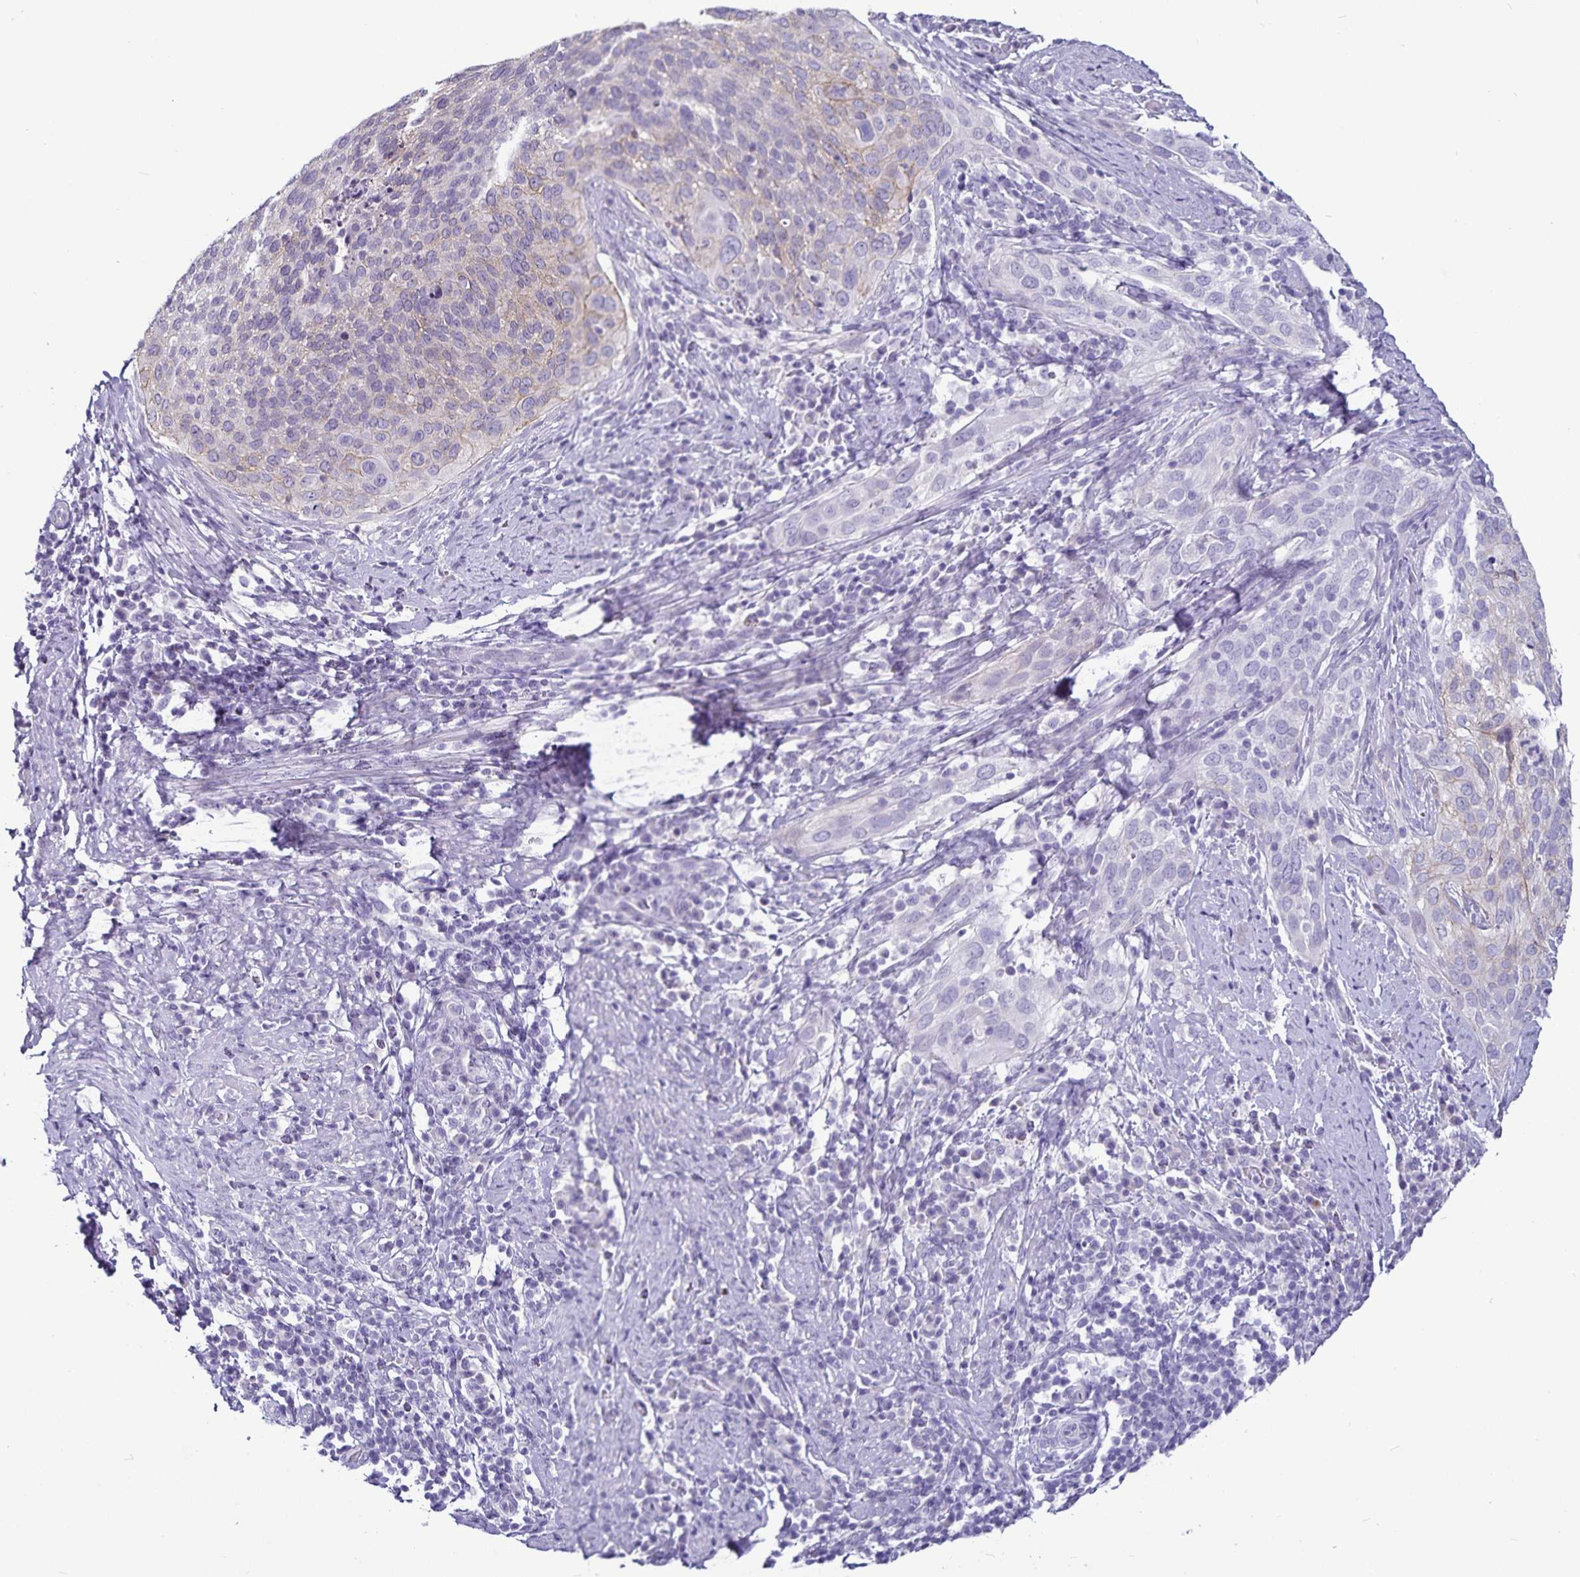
{"staining": {"intensity": "negative", "quantity": "none", "location": "none"}, "tissue": "cervical cancer", "cell_type": "Tumor cells", "image_type": "cancer", "snomed": [{"axis": "morphology", "description": "Squamous cell carcinoma, NOS"}, {"axis": "topography", "description": "Cervix"}], "caption": "A micrograph of cervical squamous cell carcinoma stained for a protein demonstrates no brown staining in tumor cells.", "gene": "CA12", "patient": {"sex": "female", "age": 38}}